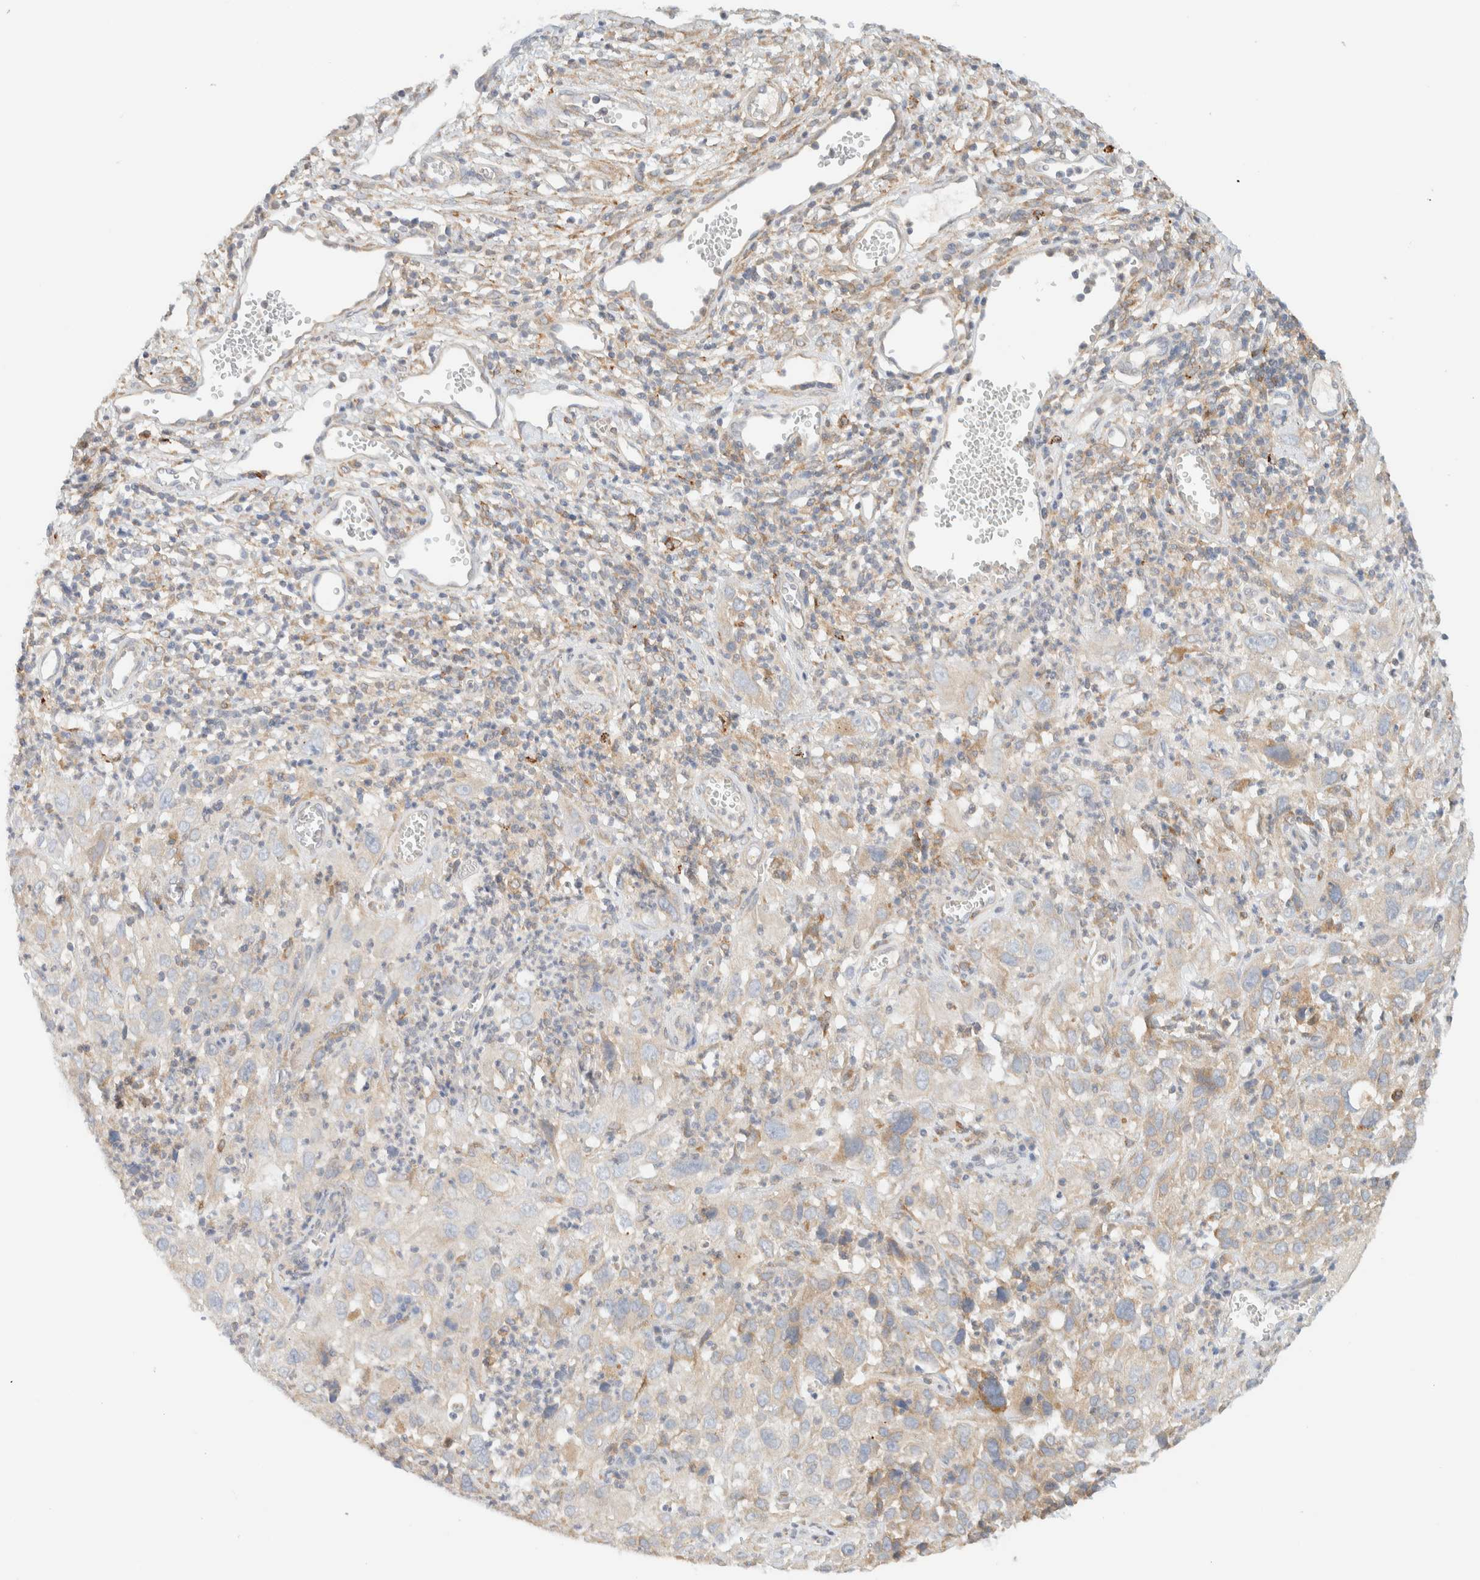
{"staining": {"intensity": "weak", "quantity": "25%-75%", "location": "cytoplasmic/membranous"}, "tissue": "cervical cancer", "cell_type": "Tumor cells", "image_type": "cancer", "snomed": [{"axis": "morphology", "description": "Squamous cell carcinoma, NOS"}, {"axis": "topography", "description": "Cervix"}], "caption": "Cervical cancer stained with a brown dye shows weak cytoplasmic/membranous positive expression in approximately 25%-75% of tumor cells.", "gene": "NT5C", "patient": {"sex": "female", "age": 32}}